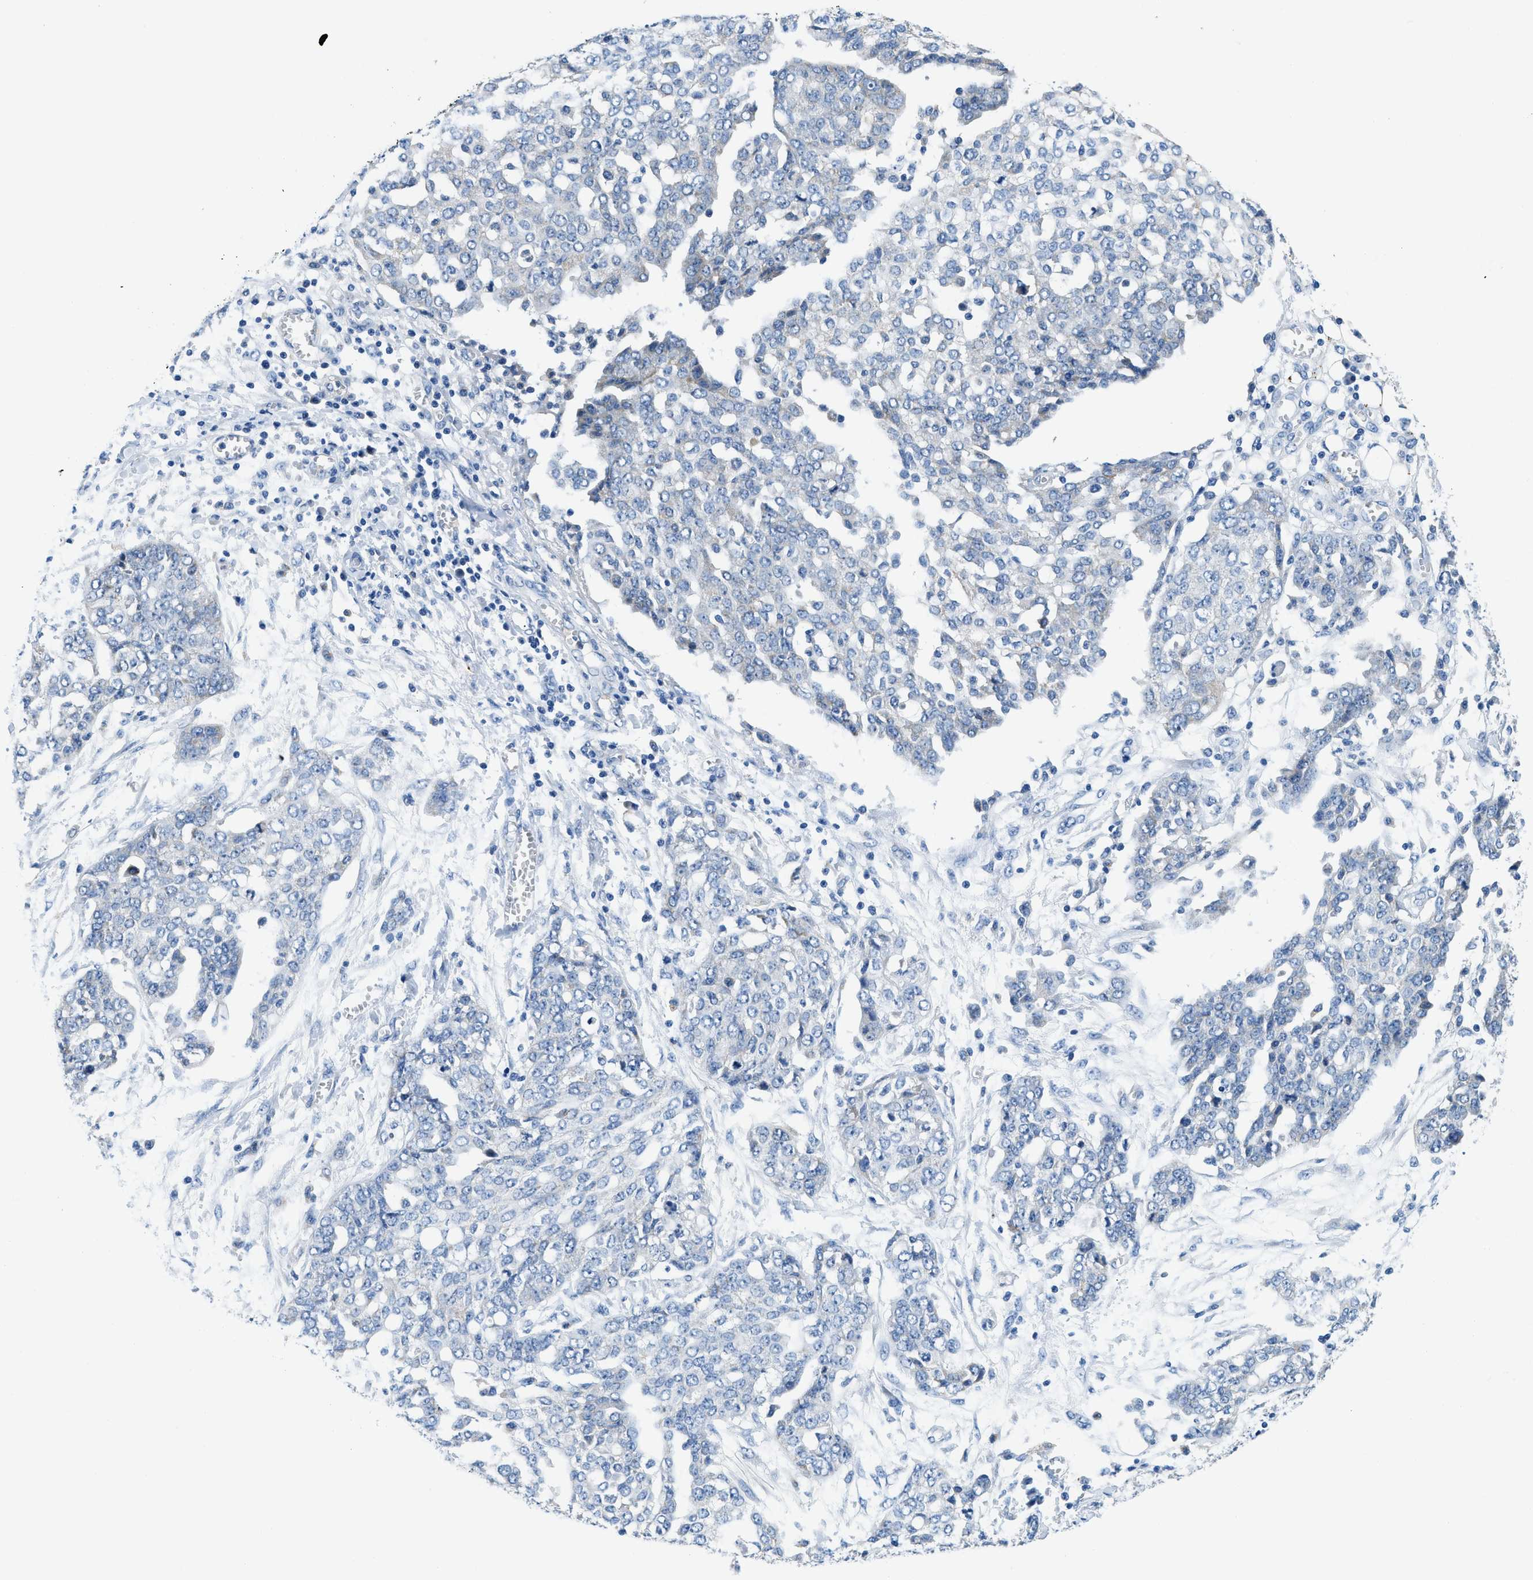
{"staining": {"intensity": "negative", "quantity": "none", "location": "none"}, "tissue": "ovarian cancer", "cell_type": "Tumor cells", "image_type": "cancer", "snomed": [{"axis": "morphology", "description": "Cystadenocarcinoma, serous, NOS"}, {"axis": "topography", "description": "Soft tissue"}, {"axis": "topography", "description": "Ovary"}], "caption": "Serous cystadenocarcinoma (ovarian) was stained to show a protein in brown. There is no significant expression in tumor cells.", "gene": "ADGRE3", "patient": {"sex": "female", "age": 57}}